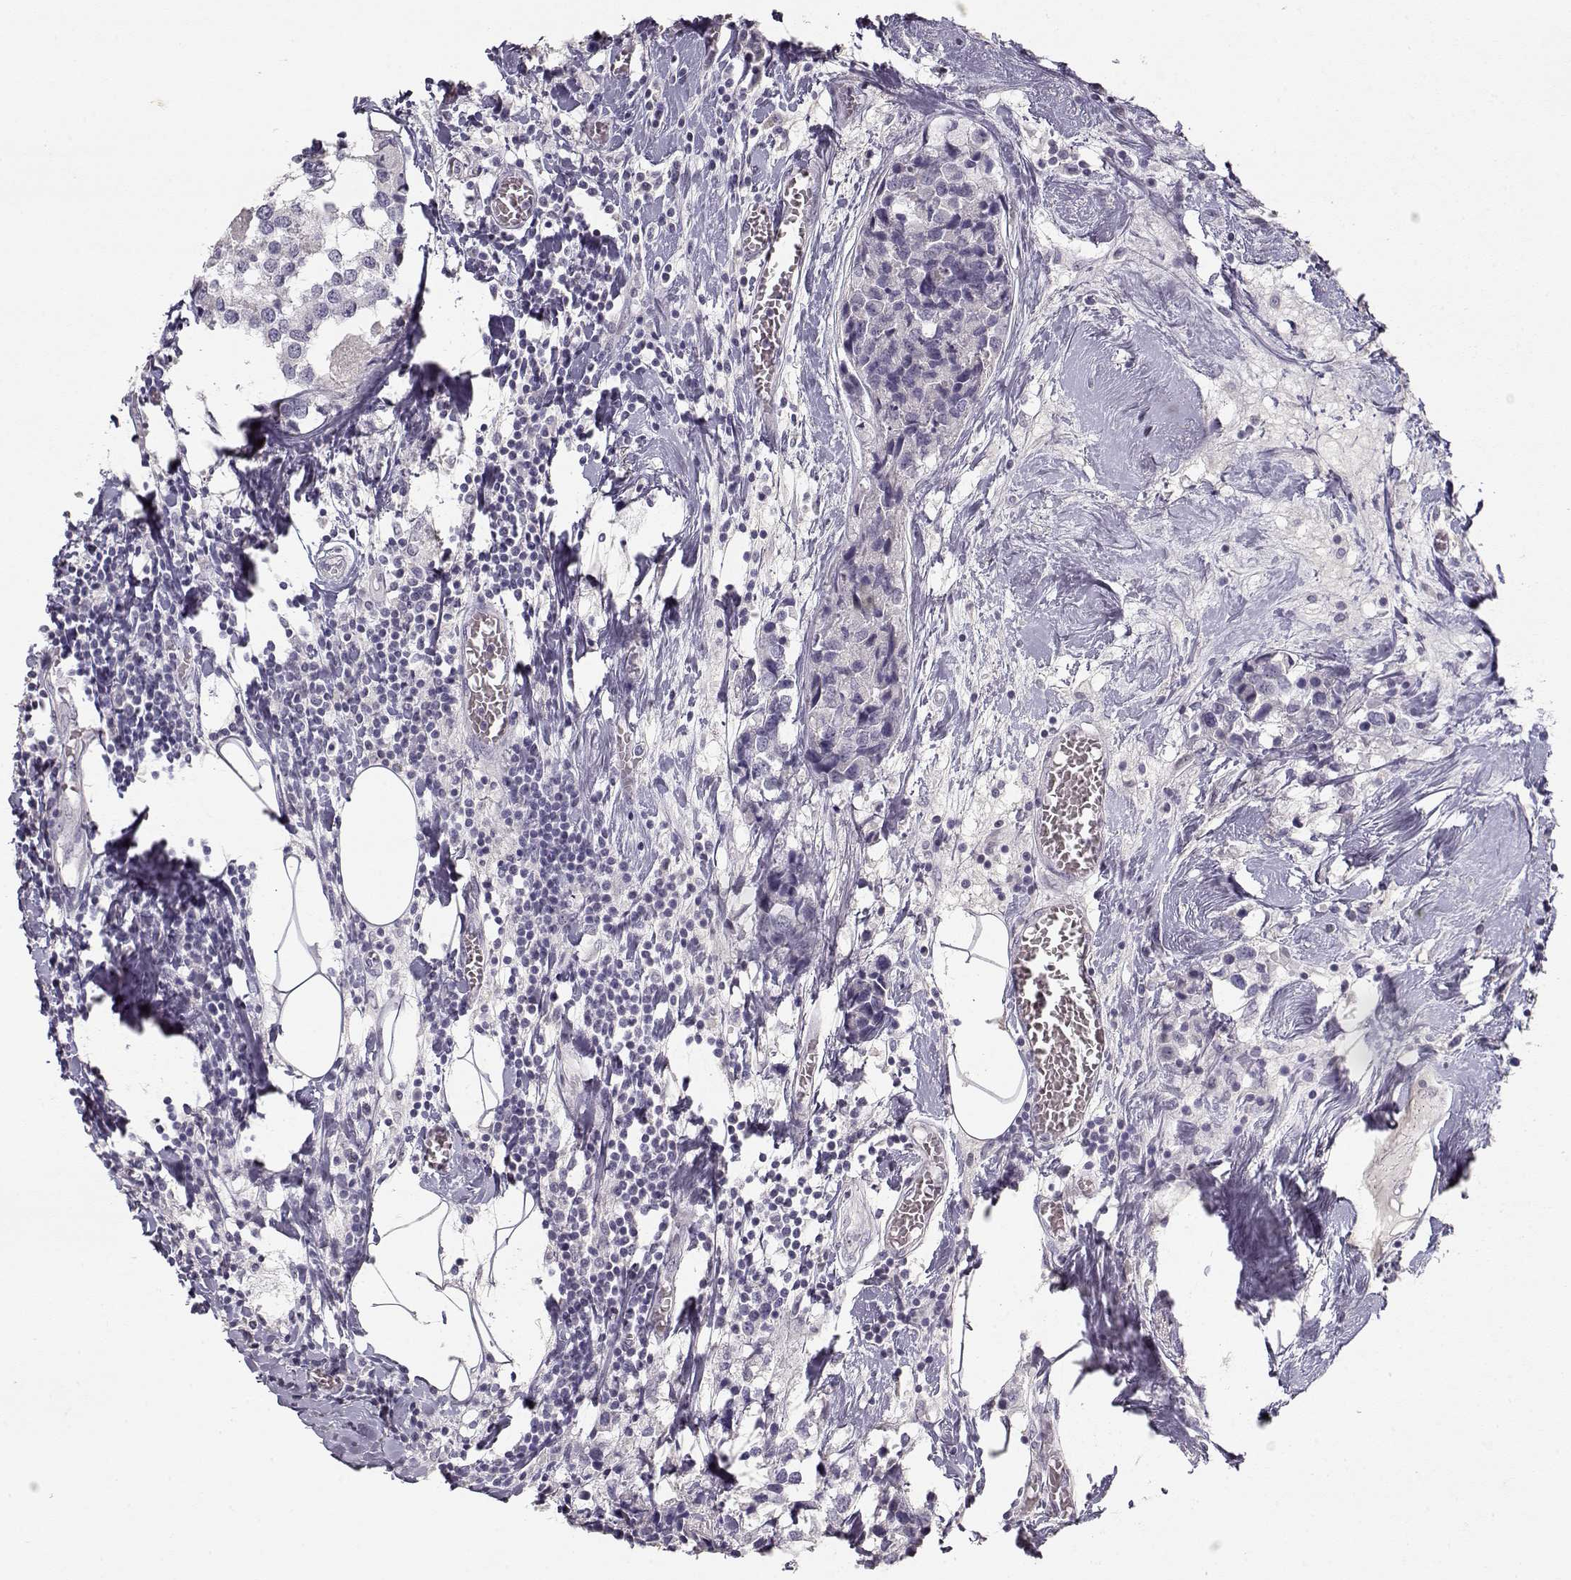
{"staining": {"intensity": "negative", "quantity": "none", "location": "none"}, "tissue": "breast cancer", "cell_type": "Tumor cells", "image_type": "cancer", "snomed": [{"axis": "morphology", "description": "Lobular carcinoma"}, {"axis": "topography", "description": "Breast"}], "caption": "This image is of lobular carcinoma (breast) stained with IHC to label a protein in brown with the nuclei are counter-stained blue. There is no positivity in tumor cells. (DAB immunohistochemistry visualized using brightfield microscopy, high magnification).", "gene": "TPH2", "patient": {"sex": "female", "age": 59}}